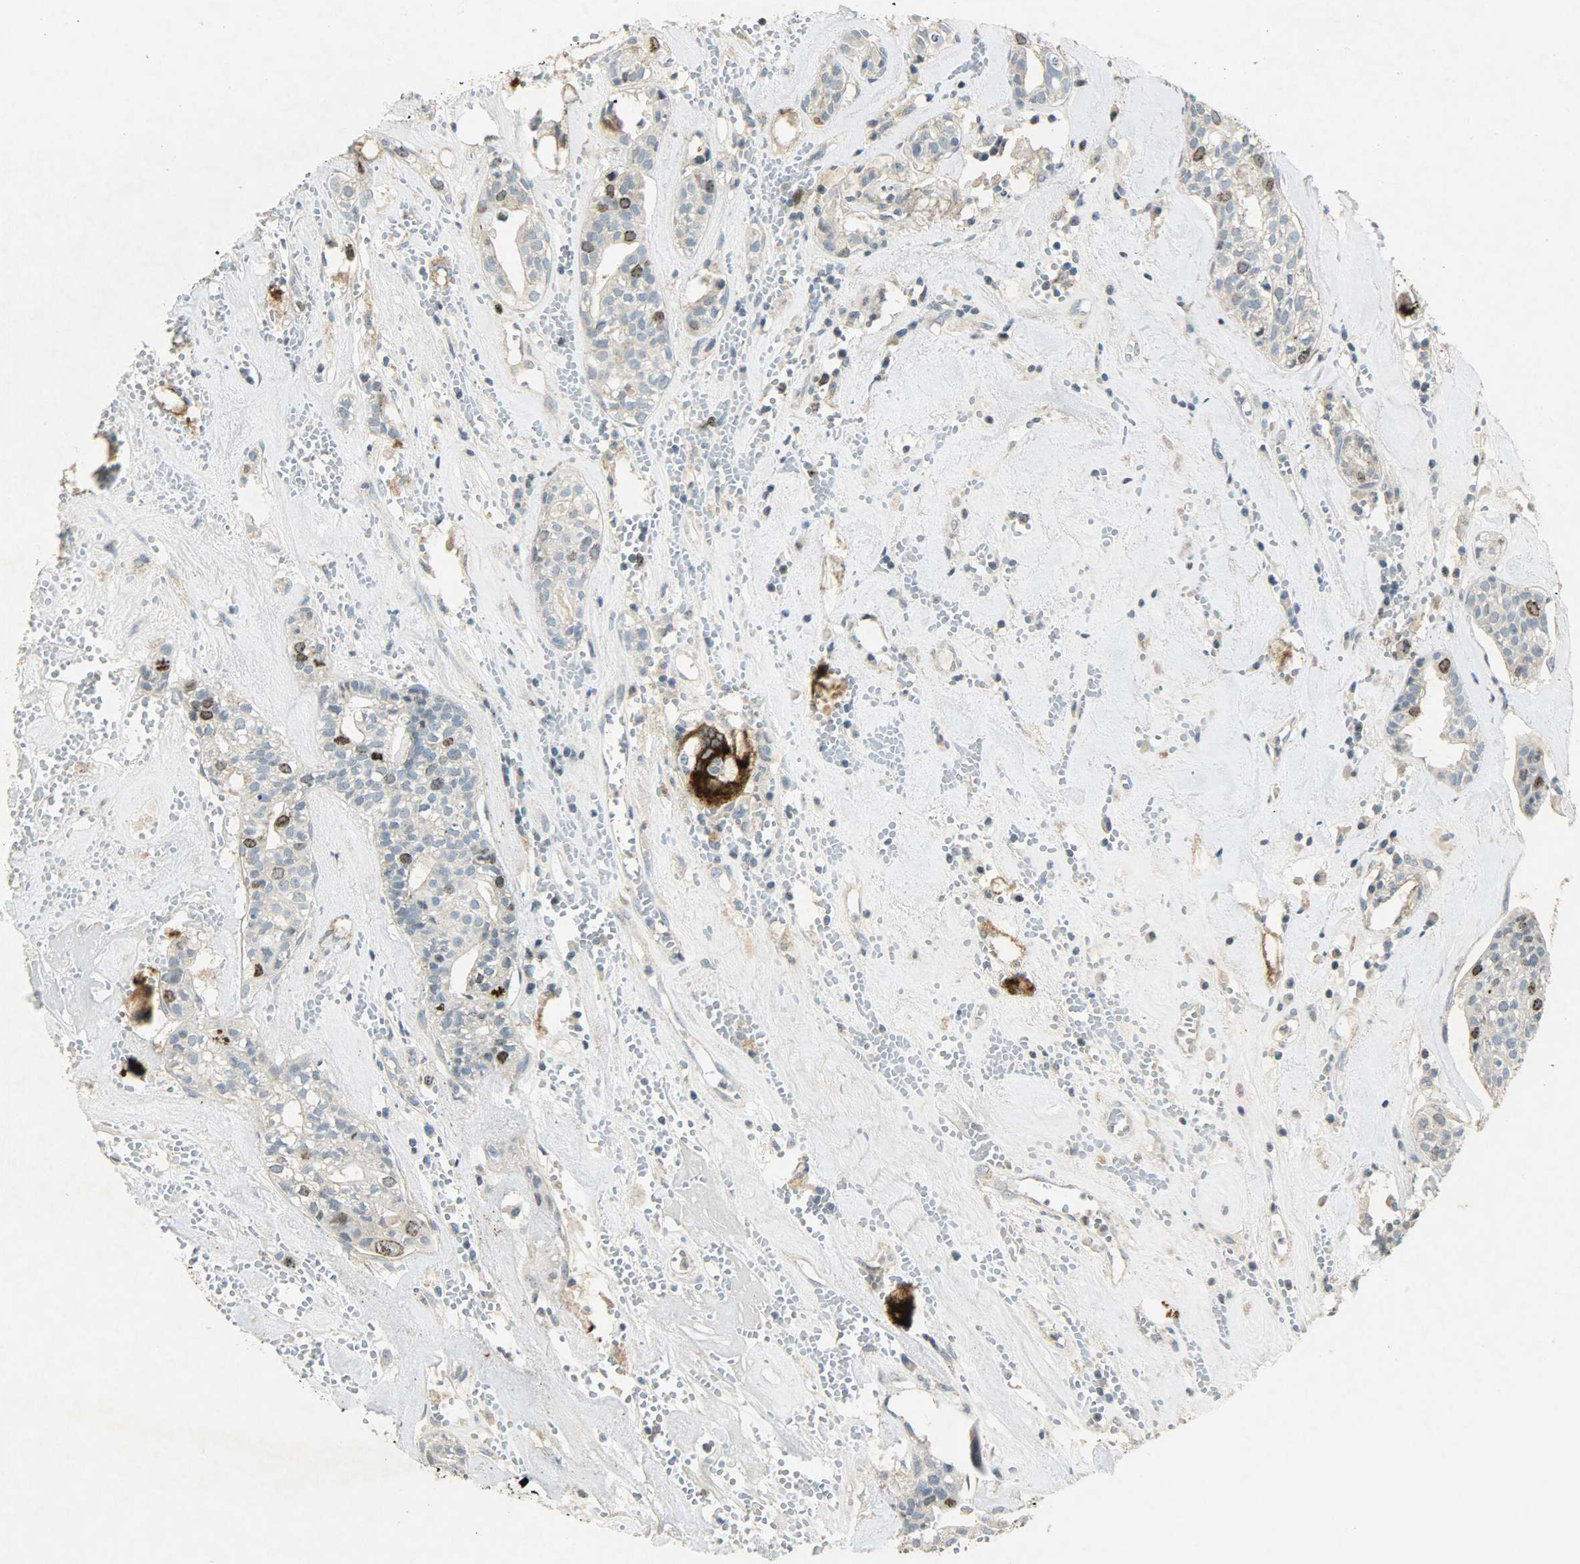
{"staining": {"intensity": "moderate", "quantity": "25%-75%", "location": "nuclear"}, "tissue": "head and neck cancer", "cell_type": "Tumor cells", "image_type": "cancer", "snomed": [{"axis": "morphology", "description": "Adenocarcinoma, NOS"}, {"axis": "topography", "description": "Salivary gland"}, {"axis": "topography", "description": "Head-Neck"}], "caption": "Immunohistochemistry image of neoplastic tissue: adenocarcinoma (head and neck) stained using immunohistochemistry shows medium levels of moderate protein expression localized specifically in the nuclear of tumor cells, appearing as a nuclear brown color.", "gene": "AURKB", "patient": {"sex": "female", "age": 65}}